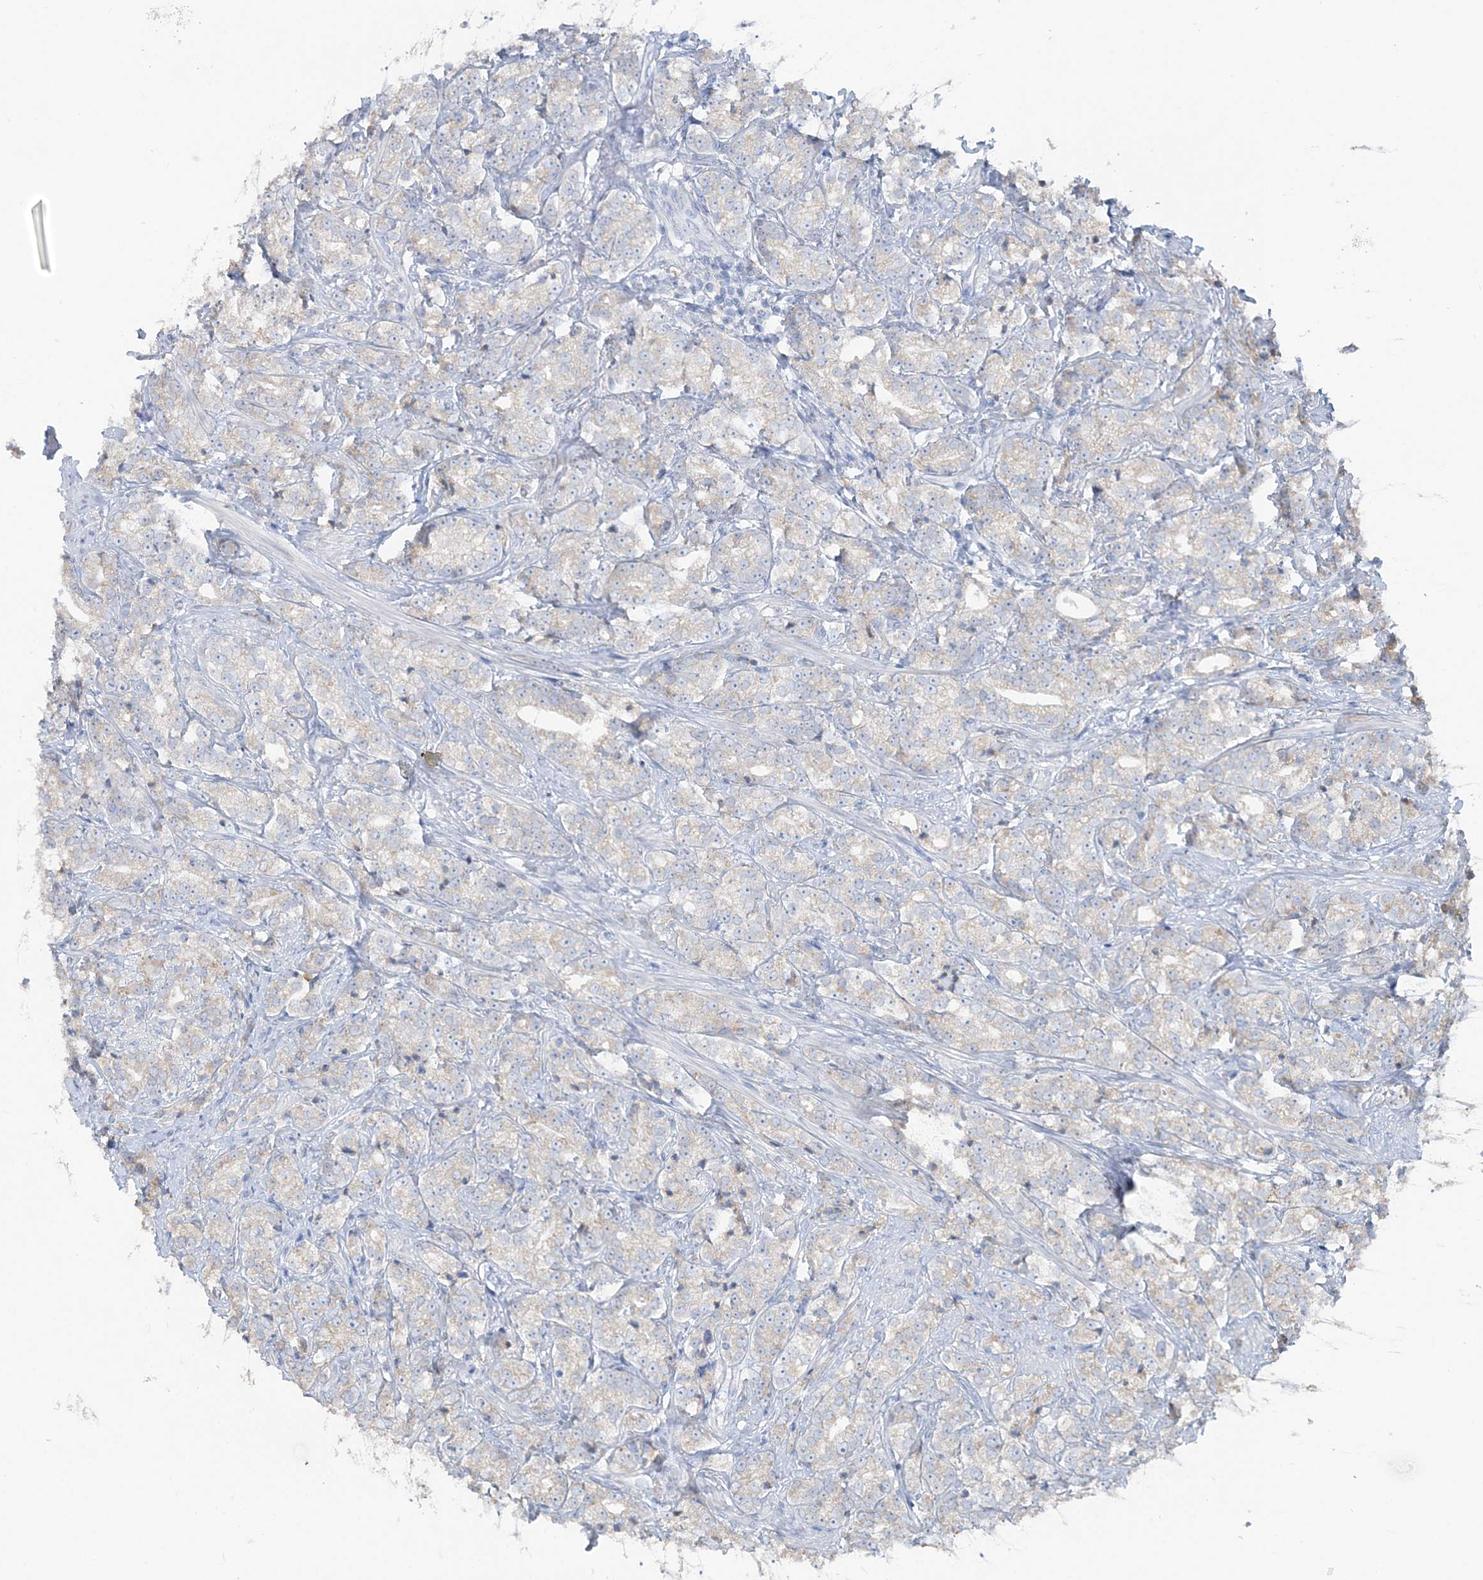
{"staining": {"intensity": "negative", "quantity": "none", "location": "none"}, "tissue": "prostate cancer", "cell_type": "Tumor cells", "image_type": "cancer", "snomed": [{"axis": "morphology", "description": "Adenocarcinoma, High grade"}, {"axis": "topography", "description": "Prostate"}], "caption": "Human high-grade adenocarcinoma (prostate) stained for a protein using immunohistochemistry (IHC) displays no positivity in tumor cells.", "gene": "TBC1D5", "patient": {"sex": "male", "age": 69}}